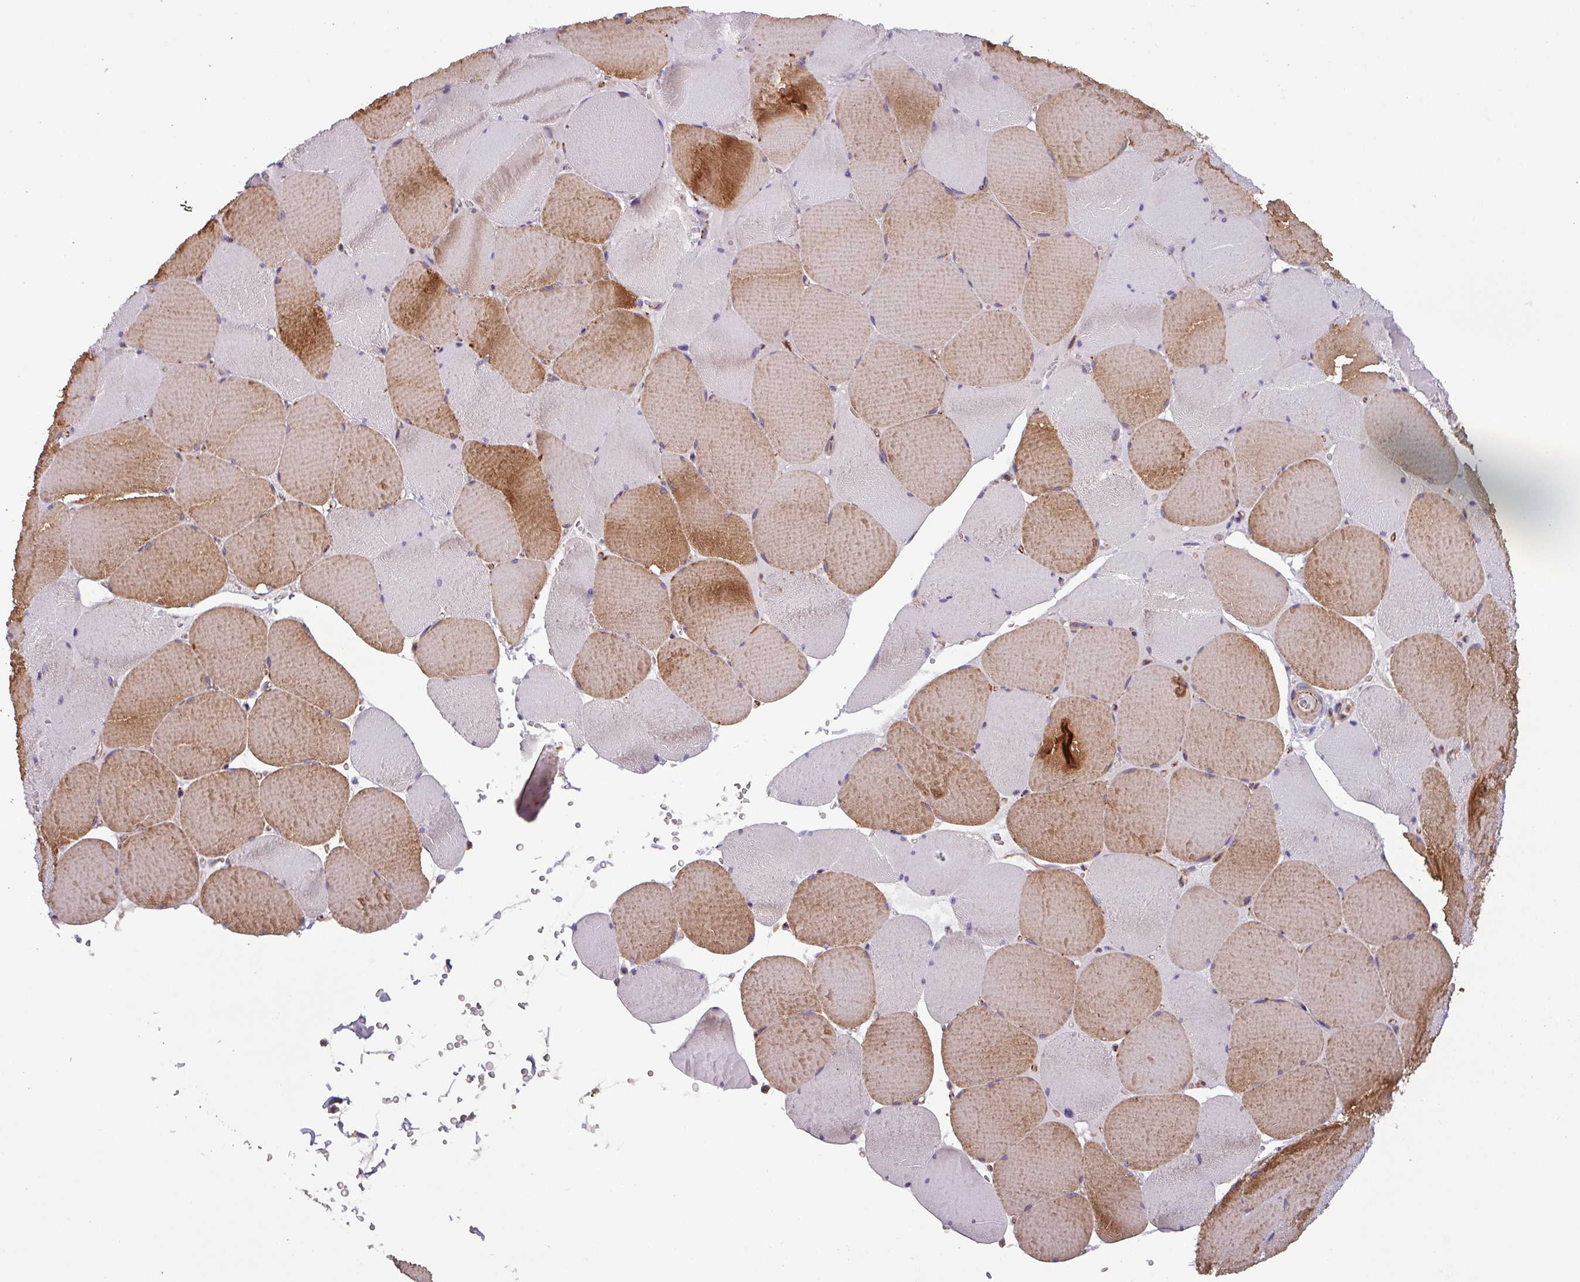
{"staining": {"intensity": "strong", "quantity": "25%-75%", "location": "cytoplasmic/membranous"}, "tissue": "skeletal muscle", "cell_type": "Myocytes", "image_type": "normal", "snomed": [{"axis": "morphology", "description": "Normal tissue, NOS"}, {"axis": "topography", "description": "Skeletal muscle"}, {"axis": "topography", "description": "Head-Neck"}], "caption": "Immunohistochemistry (IHC) micrograph of unremarkable skeletal muscle stained for a protein (brown), which displays high levels of strong cytoplasmic/membranous staining in approximately 25%-75% of myocytes.", "gene": "PLEKHD1", "patient": {"sex": "male", "age": 66}}